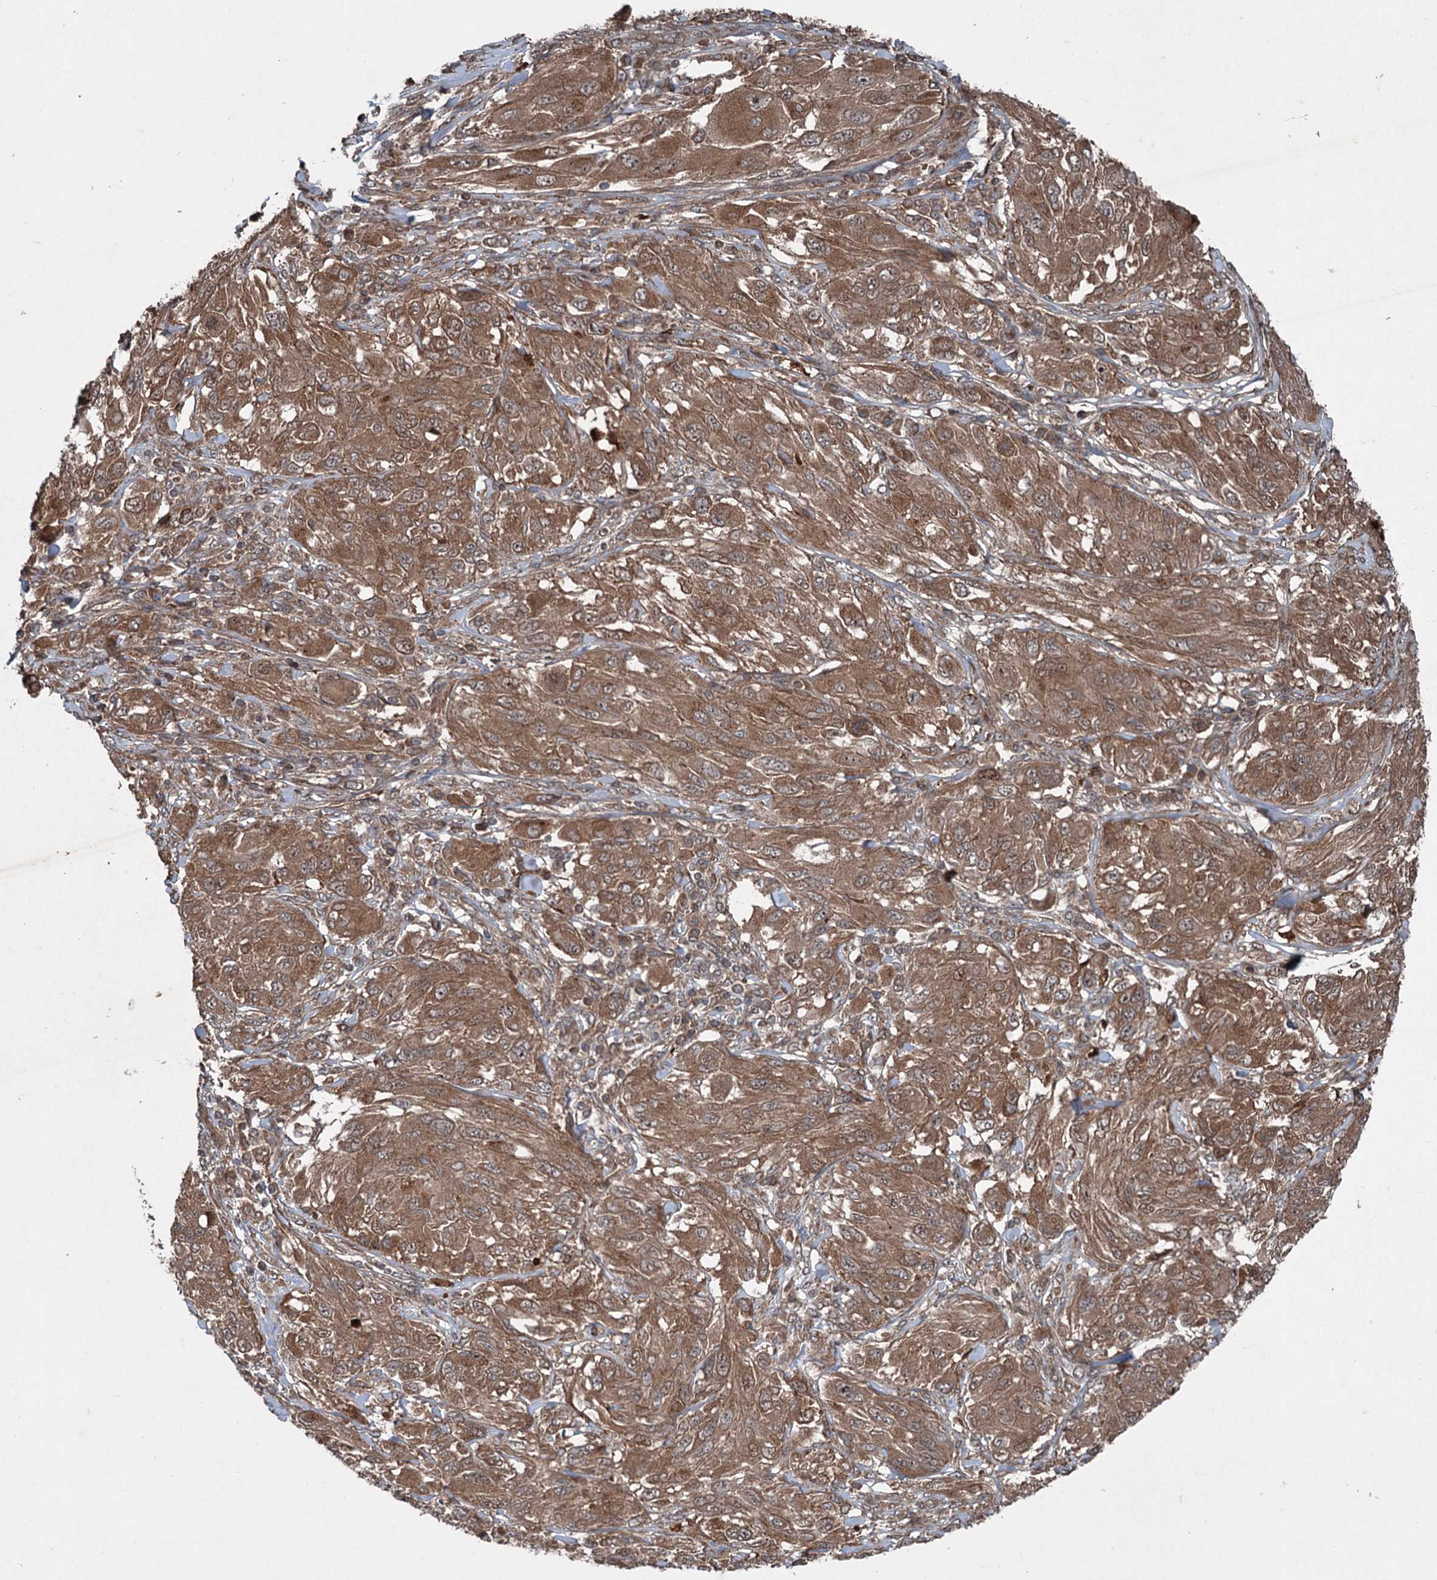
{"staining": {"intensity": "moderate", "quantity": ">75%", "location": "cytoplasmic/membranous"}, "tissue": "melanoma", "cell_type": "Tumor cells", "image_type": "cancer", "snomed": [{"axis": "morphology", "description": "Malignant melanoma, NOS"}, {"axis": "topography", "description": "Skin"}], "caption": "An image of human malignant melanoma stained for a protein exhibits moderate cytoplasmic/membranous brown staining in tumor cells.", "gene": "ALAS1", "patient": {"sex": "female", "age": 91}}